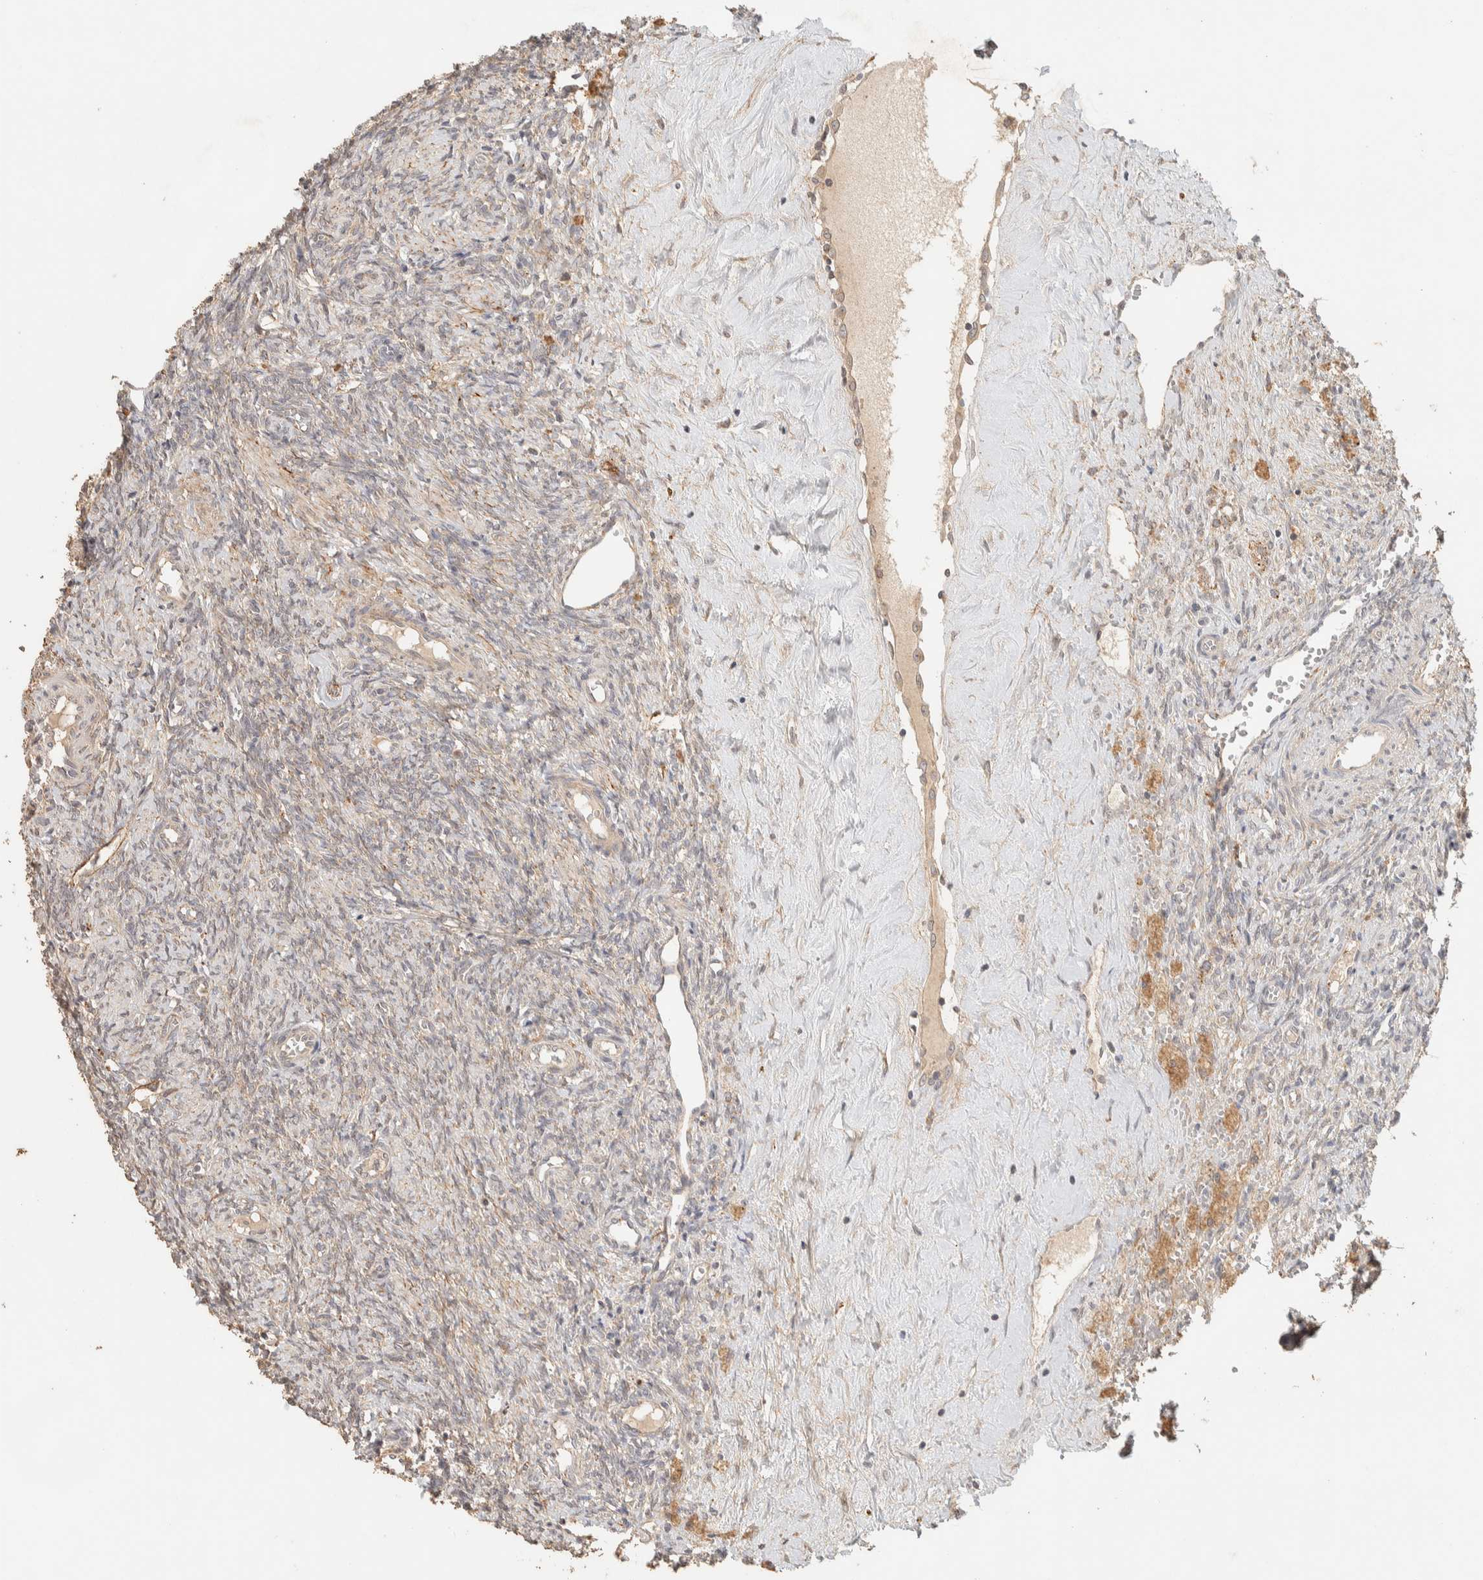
{"staining": {"intensity": "weak", "quantity": "25%-75%", "location": "cytoplasmic/membranous"}, "tissue": "ovary", "cell_type": "Ovarian stroma cells", "image_type": "normal", "snomed": [{"axis": "morphology", "description": "Normal tissue, NOS"}, {"axis": "topography", "description": "Ovary"}], "caption": "Immunohistochemical staining of normal human ovary demonstrates low levels of weak cytoplasmic/membranous positivity in about 25%-75% of ovarian stroma cells.", "gene": "ITPA", "patient": {"sex": "female", "age": 41}}